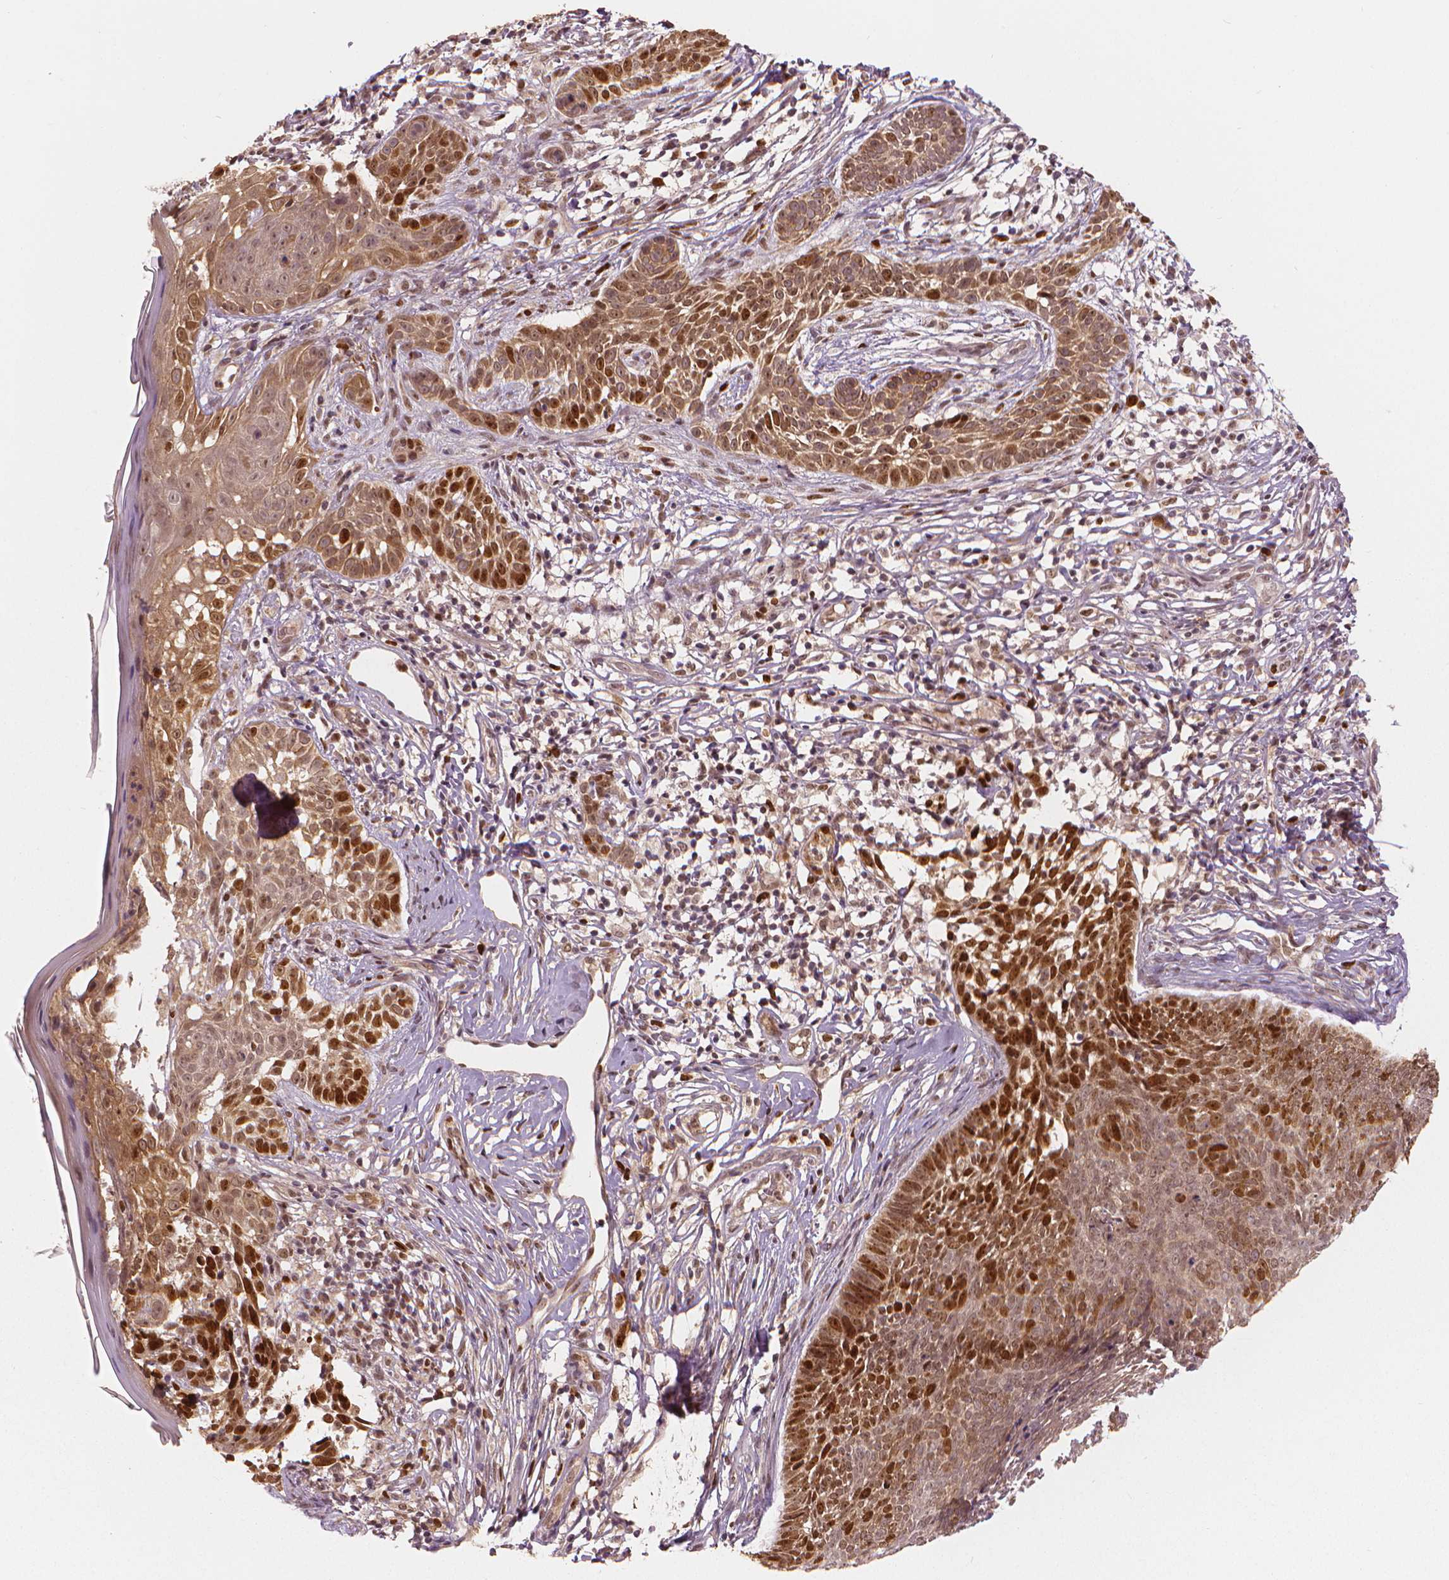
{"staining": {"intensity": "moderate", "quantity": ">75%", "location": "nuclear"}, "tissue": "skin cancer", "cell_type": "Tumor cells", "image_type": "cancer", "snomed": [{"axis": "morphology", "description": "Basal cell carcinoma"}, {"axis": "topography", "description": "Skin"}], "caption": "DAB (3,3'-diaminobenzidine) immunohistochemical staining of basal cell carcinoma (skin) exhibits moderate nuclear protein staining in about >75% of tumor cells.", "gene": "NSD2", "patient": {"sex": "male", "age": 85}}